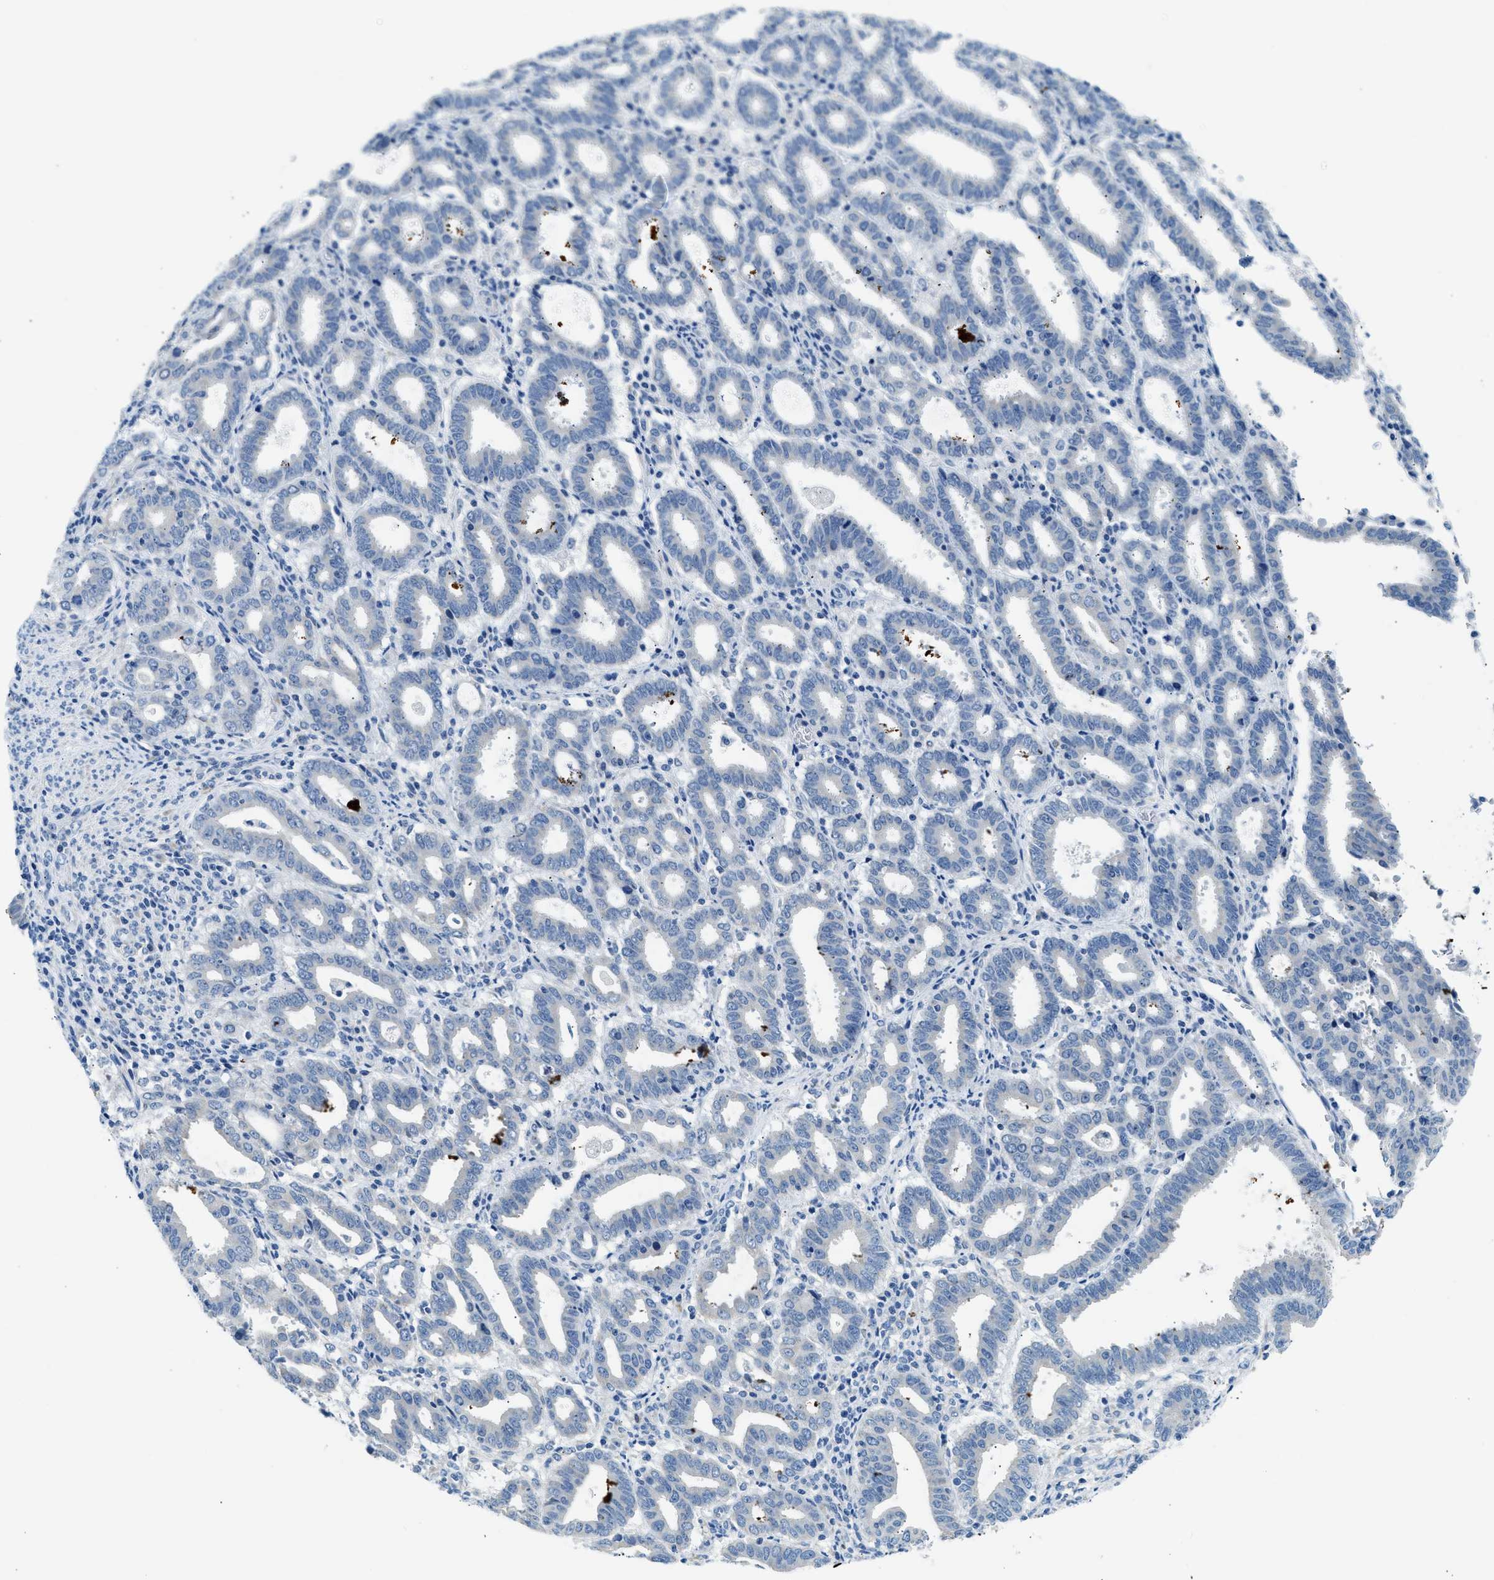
{"staining": {"intensity": "negative", "quantity": "none", "location": "none"}, "tissue": "endometrial cancer", "cell_type": "Tumor cells", "image_type": "cancer", "snomed": [{"axis": "morphology", "description": "Adenocarcinoma, NOS"}, {"axis": "topography", "description": "Uterus"}], "caption": "Immunohistochemical staining of human endometrial cancer exhibits no significant staining in tumor cells.", "gene": "CLDN18", "patient": {"sex": "female", "age": 83}}